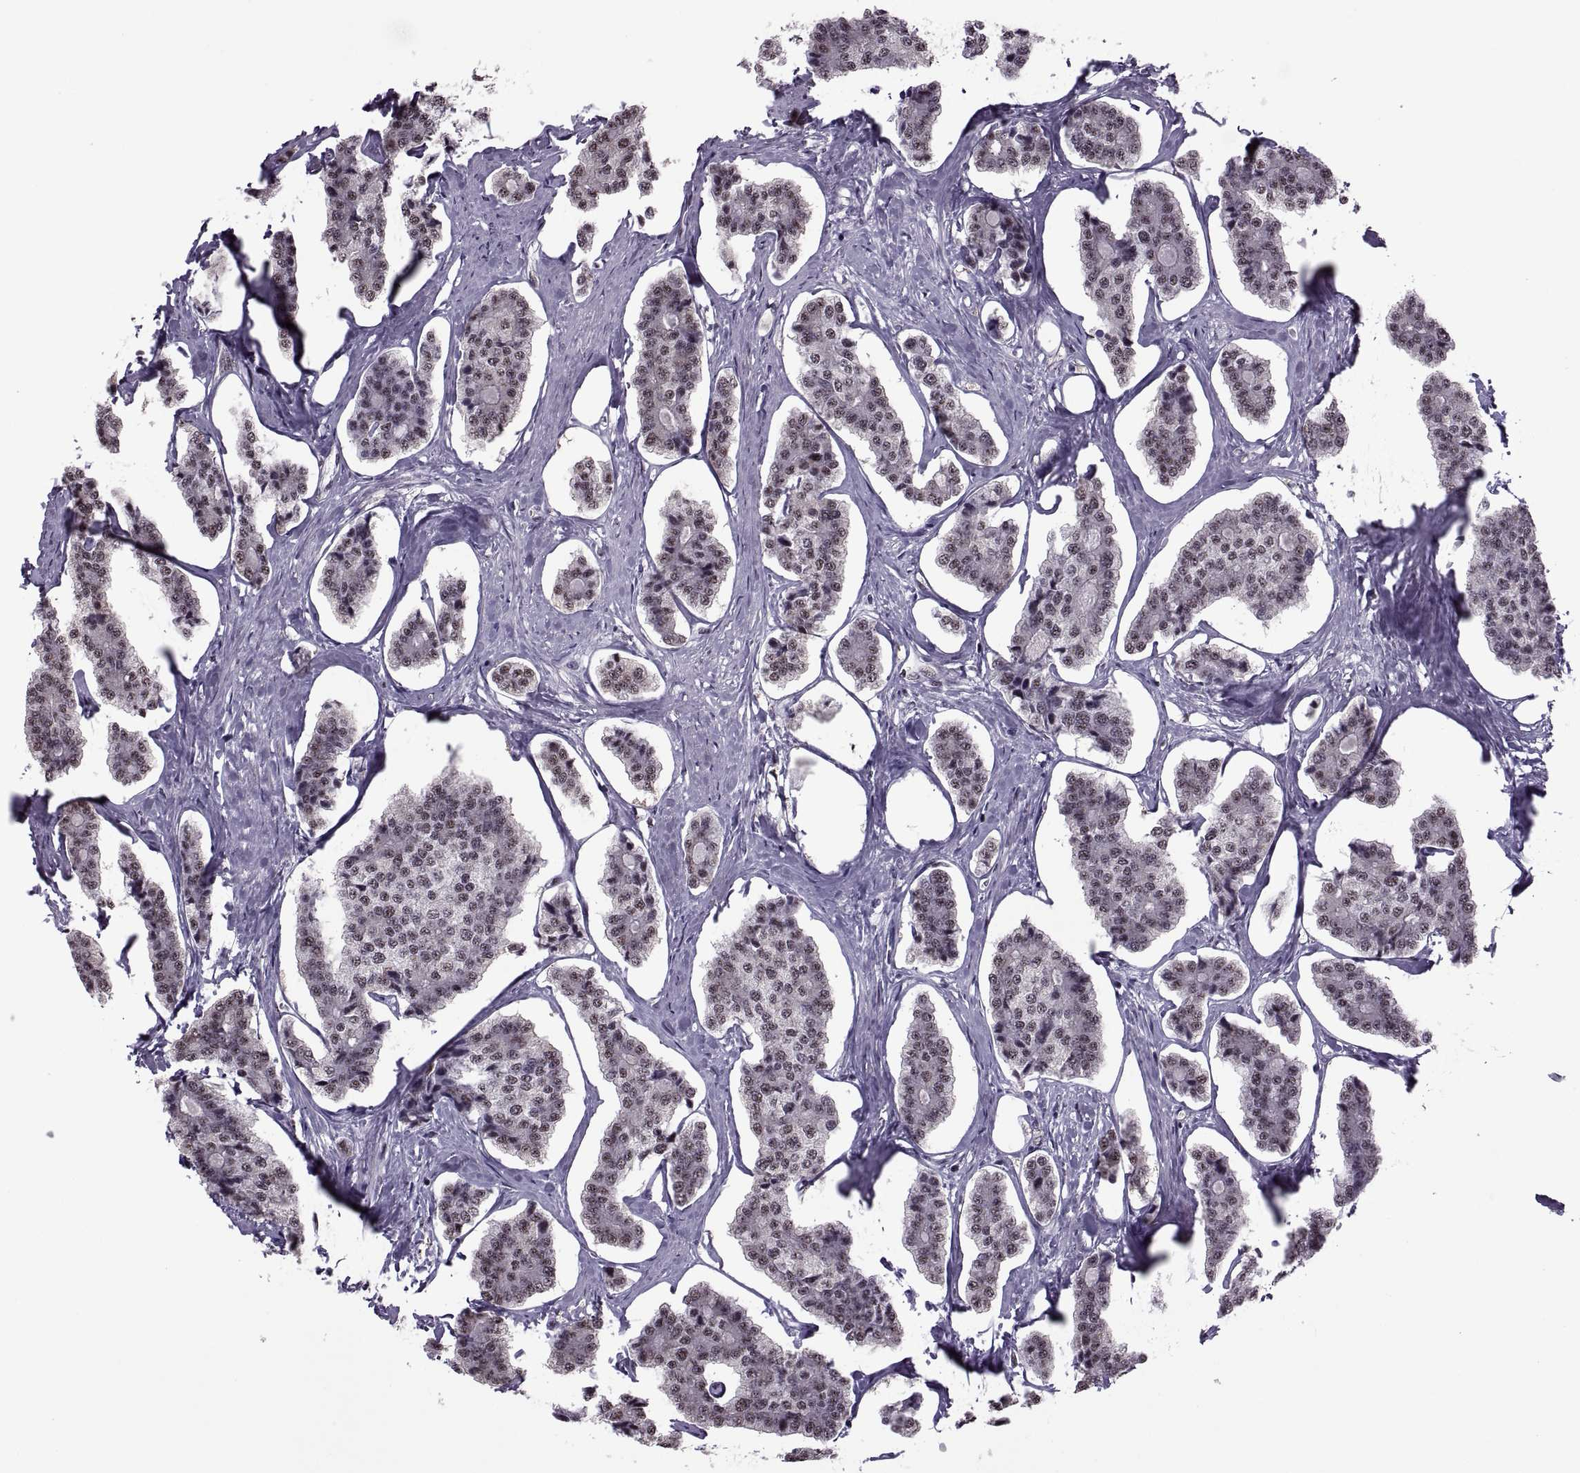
{"staining": {"intensity": "weak", "quantity": ">75%", "location": "nuclear"}, "tissue": "carcinoid", "cell_type": "Tumor cells", "image_type": "cancer", "snomed": [{"axis": "morphology", "description": "Carcinoid, malignant, NOS"}, {"axis": "topography", "description": "Small intestine"}], "caption": "Carcinoid was stained to show a protein in brown. There is low levels of weak nuclear positivity in approximately >75% of tumor cells.", "gene": "MAGEA4", "patient": {"sex": "female", "age": 65}}